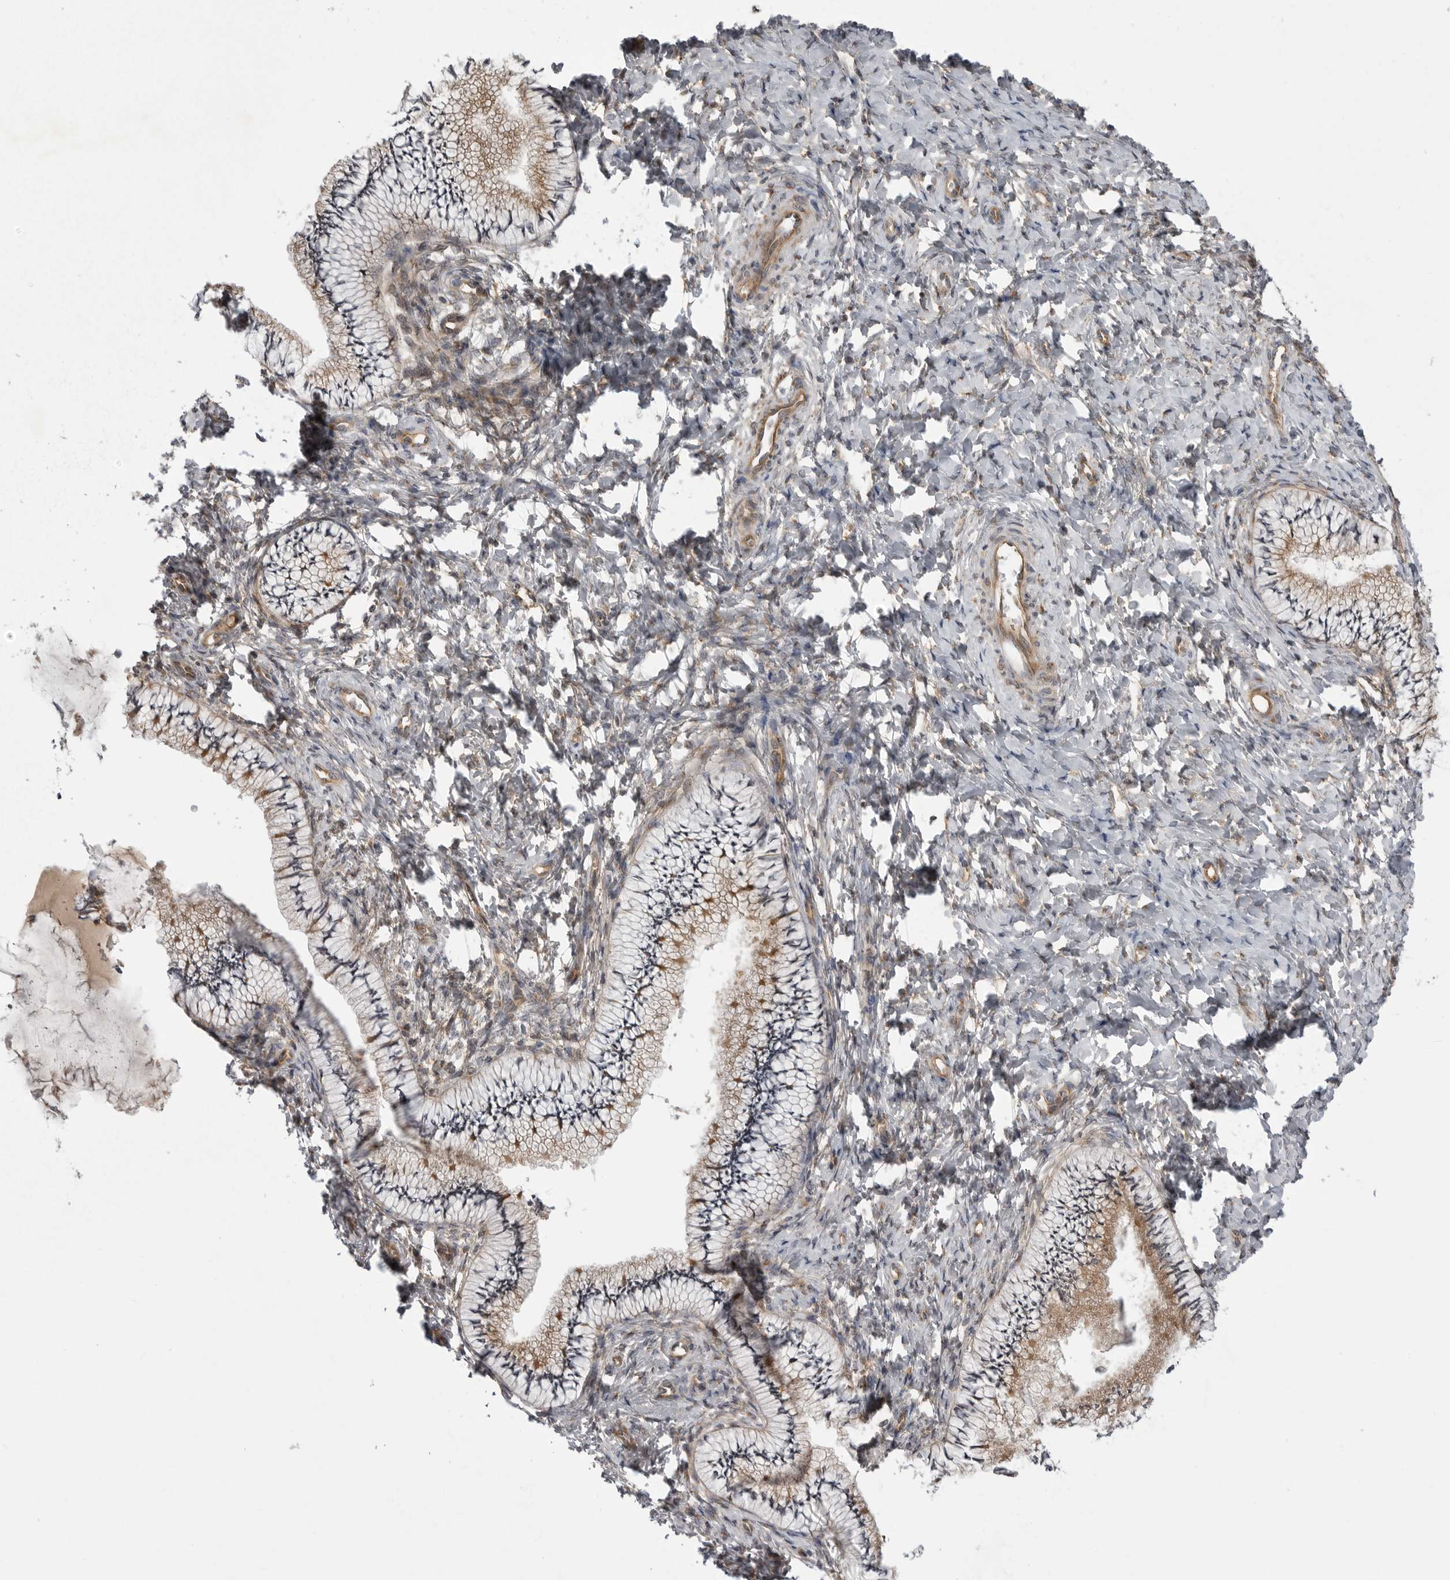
{"staining": {"intensity": "moderate", "quantity": ">75%", "location": "cytoplasmic/membranous"}, "tissue": "cervix", "cell_type": "Glandular cells", "image_type": "normal", "snomed": [{"axis": "morphology", "description": "Normal tissue, NOS"}, {"axis": "topography", "description": "Cervix"}], "caption": "The photomicrograph reveals staining of benign cervix, revealing moderate cytoplasmic/membranous protein staining (brown color) within glandular cells. (DAB IHC, brown staining for protein, blue staining for nuclei).", "gene": "LRRC45", "patient": {"sex": "female", "age": 36}}